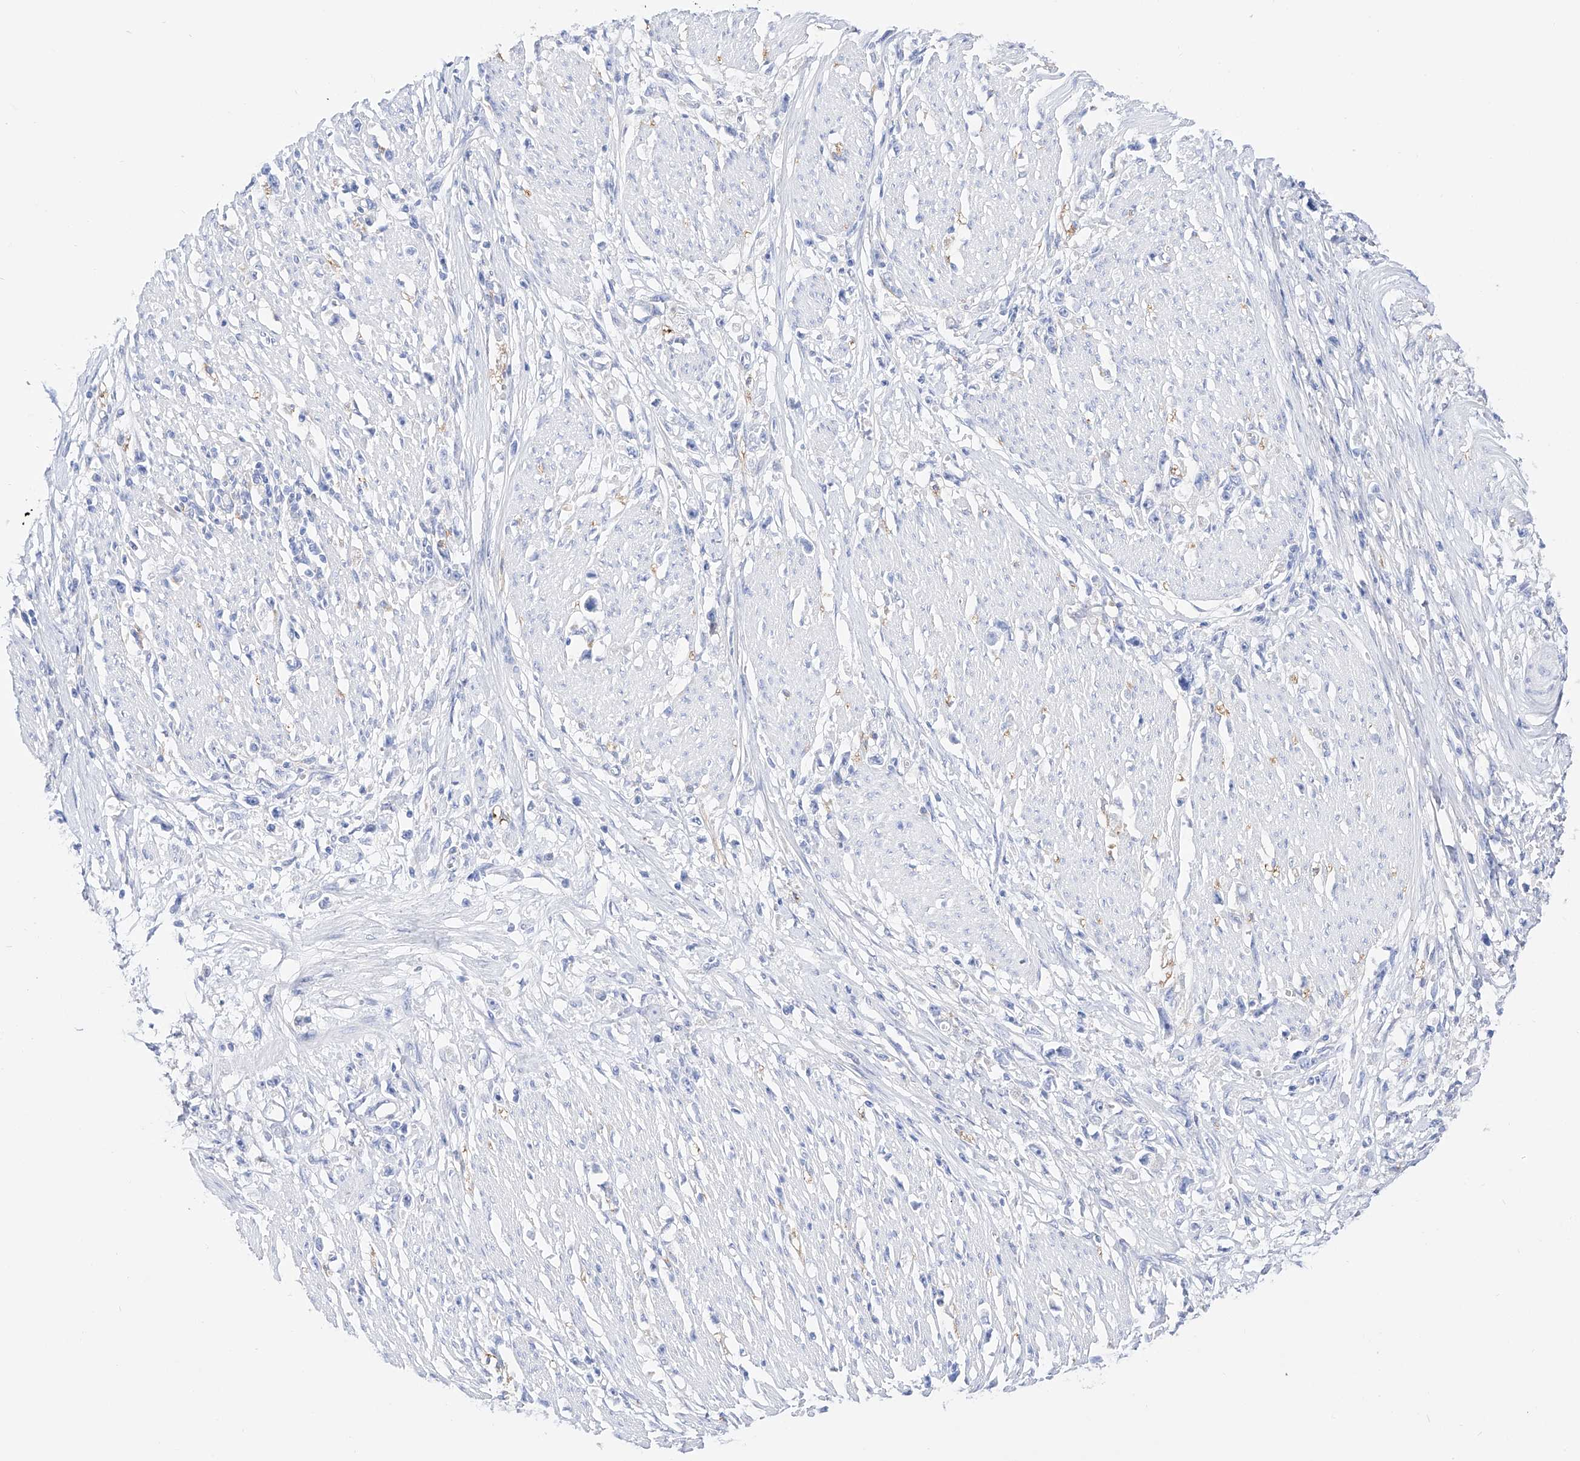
{"staining": {"intensity": "negative", "quantity": "none", "location": "none"}, "tissue": "stomach cancer", "cell_type": "Tumor cells", "image_type": "cancer", "snomed": [{"axis": "morphology", "description": "Adenocarcinoma, NOS"}, {"axis": "topography", "description": "Stomach"}], "caption": "Protein analysis of stomach cancer (adenocarcinoma) exhibits no significant expression in tumor cells.", "gene": "ZNF653", "patient": {"sex": "female", "age": 59}}